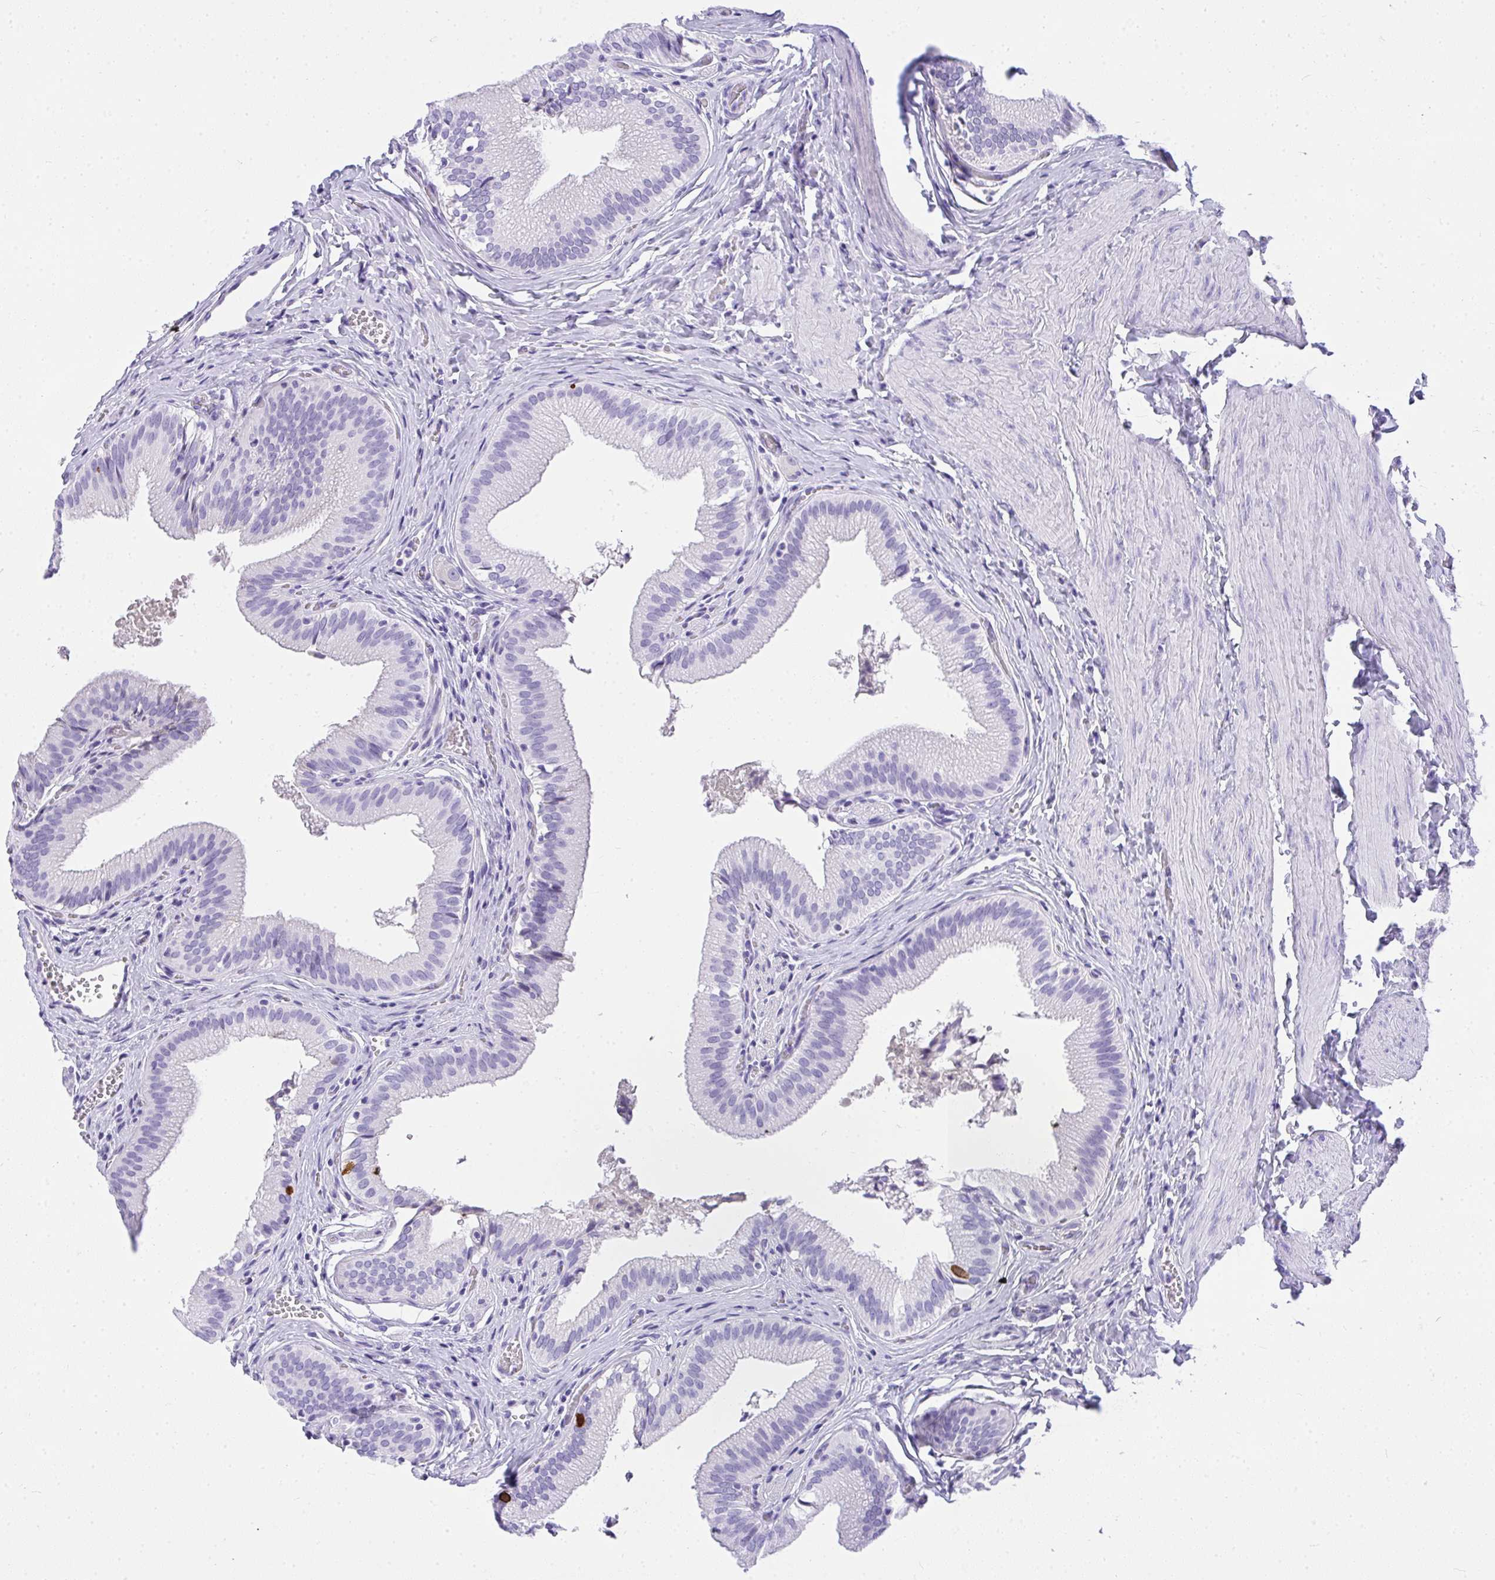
{"staining": {"intensity": "moderate", "quantity": "<25%", "location": "cytoplasmic/membranous"}, "tissue": "gallbladder", "cell_type": "Glandular cells", "image_type": "normal", "snomed": [{"axis": "morphology", "description": "Normal tissue, NOS"}, {"axis": "topography", "description": "Gallbladder"}, {"axis": "topography", "description": "Peripheral nerve tissue"}], "caption": "DAB immunohistochemical staining of normal gallbladder demonstrates moderate cytoplasmic/membranous protein positivity in about <25% of glandular cells. (Stains: DAB in brown, nuclei in blue, Microscopy: brightfield microscopy at high magnification).", "gene": "AVIL", "patient": {"sex": "male", "age": 17}}